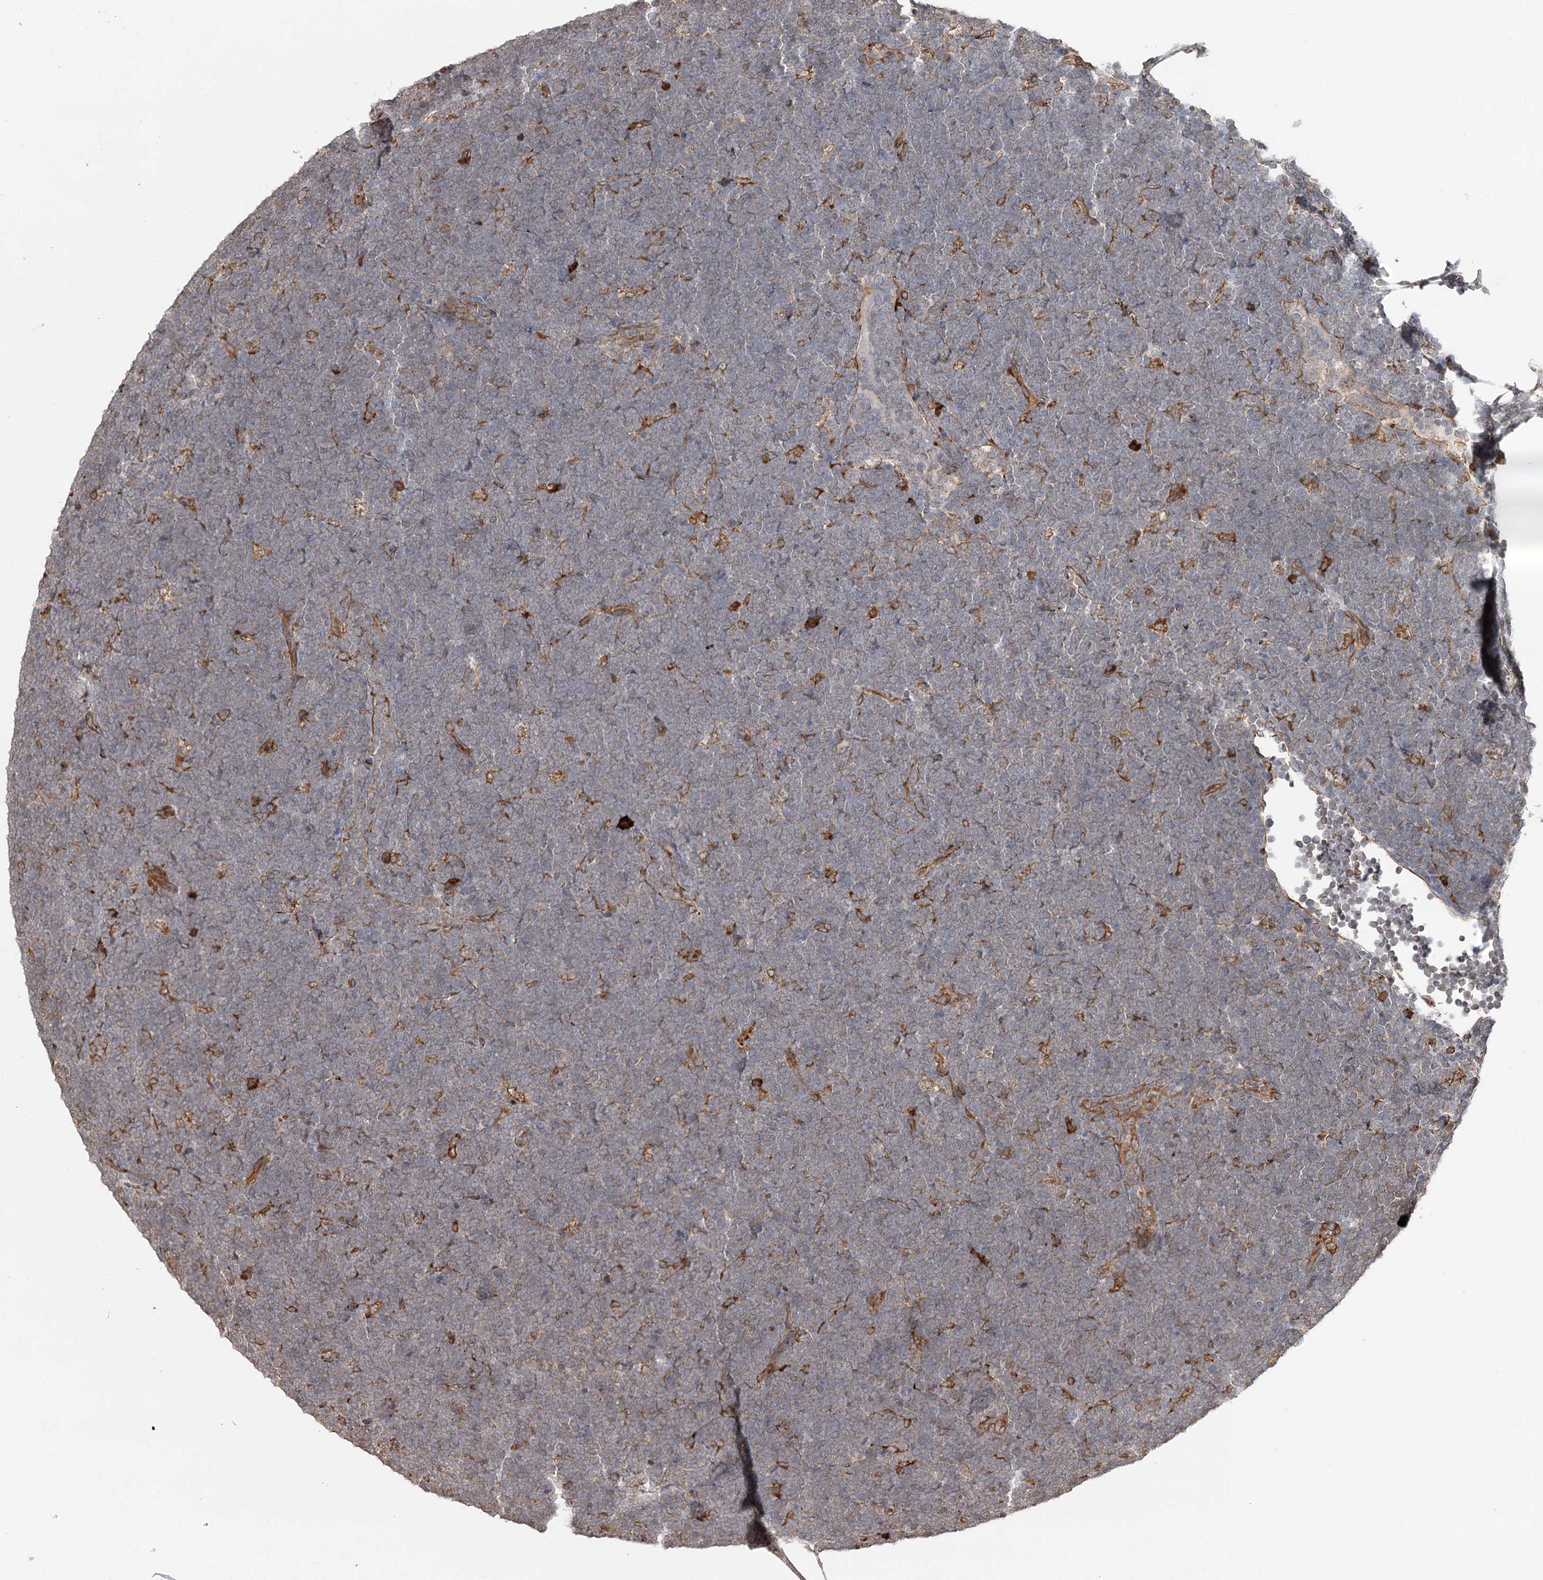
{"staining": {"intensity": "weak", "quantity": "<25%", "location": "cytoplasmic/membranous"}, "tissue": "lymphoma", "cell_type": "Tumor cells", "image_type": "cancer", "snomed": [{"axis": "morphology", "description": "Malignant lymphoma, non-Hodgkin's type, High grade"}, {"axis": "topography", "description": "Lymph node"}], "caption": "Malignant lymphoma, non-Hodgkin's type (high-grade) was stained to show a protein in brown. There is no significant positivity in tumor cells.", "gene": "DNAJB14", "patient": {"sex": "male", "age": 13}}